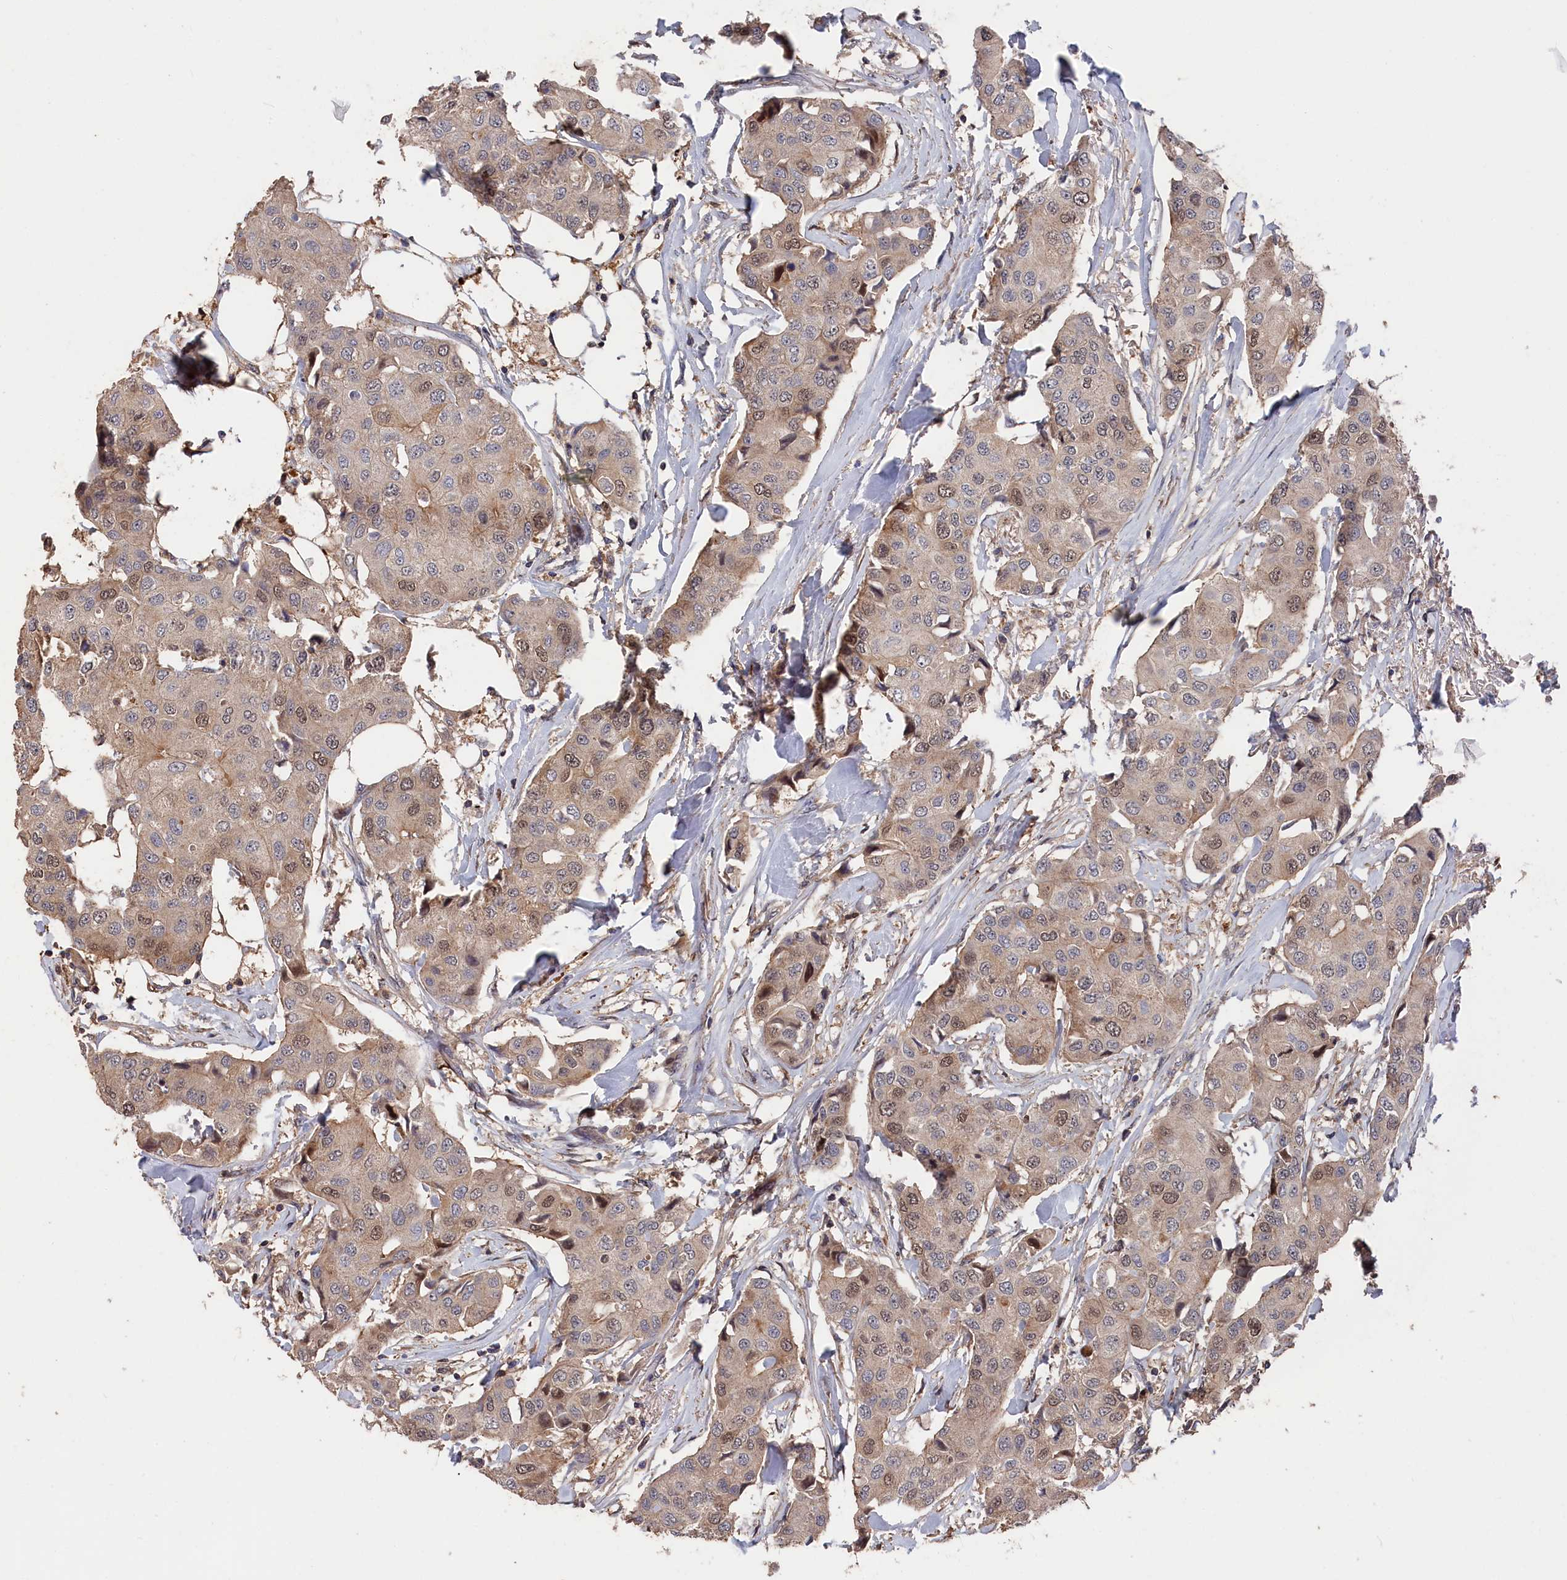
{"staining": {"intensity": "weak", "quantity": "<25%", "location": "cytoplasmic/membranous,nuclear"}, "tissue": "breast cancer", "cell_type": "Tumor cells", "image_type": "cancer", "snomed": [{"axis": "morphology", "description": "Duct carcinoma"}, {"axis": "topography", "description": "Breast"}], "caption": "Immunohistochemistry (IHC) of breast intraductal carcinoma reveals no staining in tumor cells. The staining is performed using DAB brown chromogen with nuclei counter-stained in using hematoxylin.", "gene": "RMI2", "patient": {"sex": "female", "age": 80}}